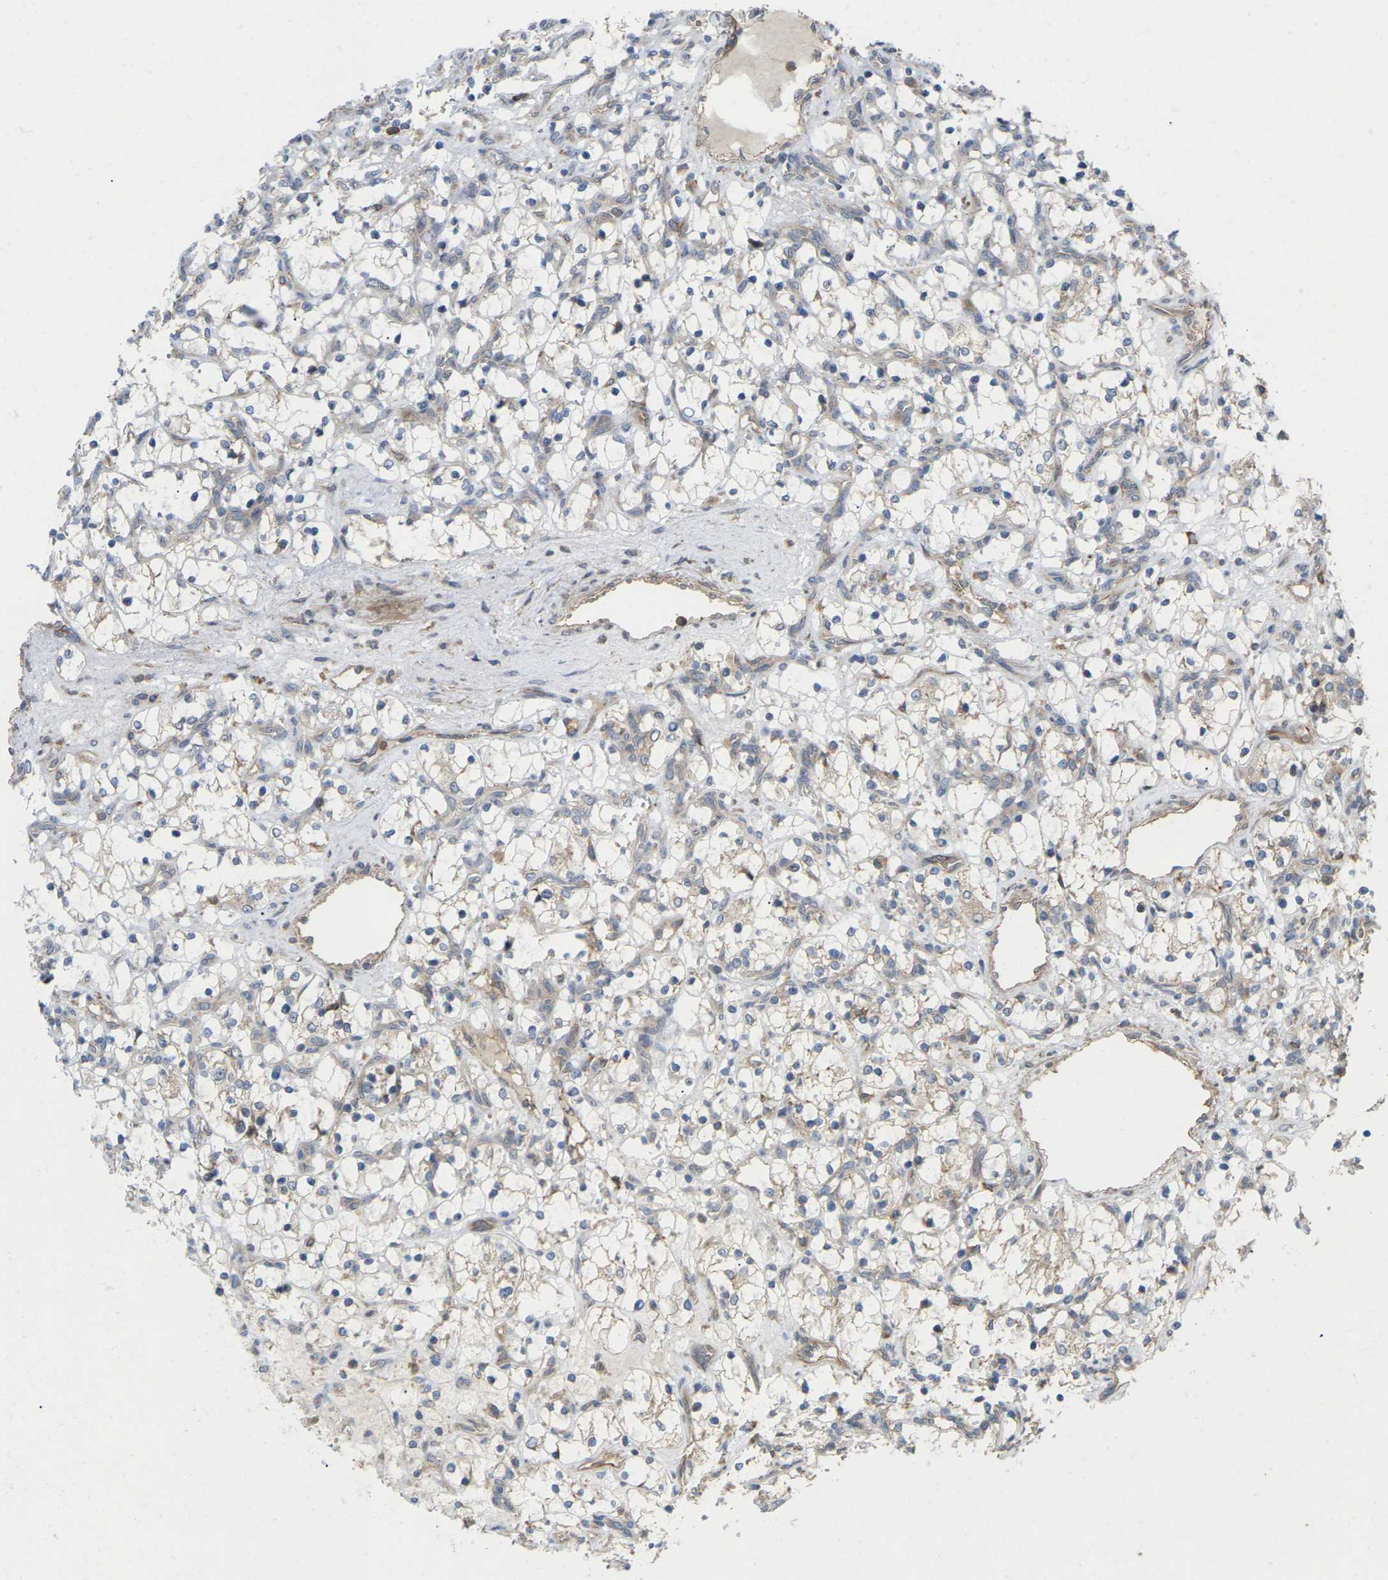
{"staining": {"intensity": "negative", "quantity": "none", "location": "none"}, "tissue": "renal cancer", "cell_type": "Tumor cells", "image_type": "cancer", "snomed": [{"axis": "morphology", "description": "Adenocarcinoma, NOS"}, {"axis": "topography", "description": "Kidney"}], "caption": "A histopathology image of human renal cancer is negative for staining in tumor cells.", "gene": "TIAM1", "patient": {"sex": "female", "age": 69}}